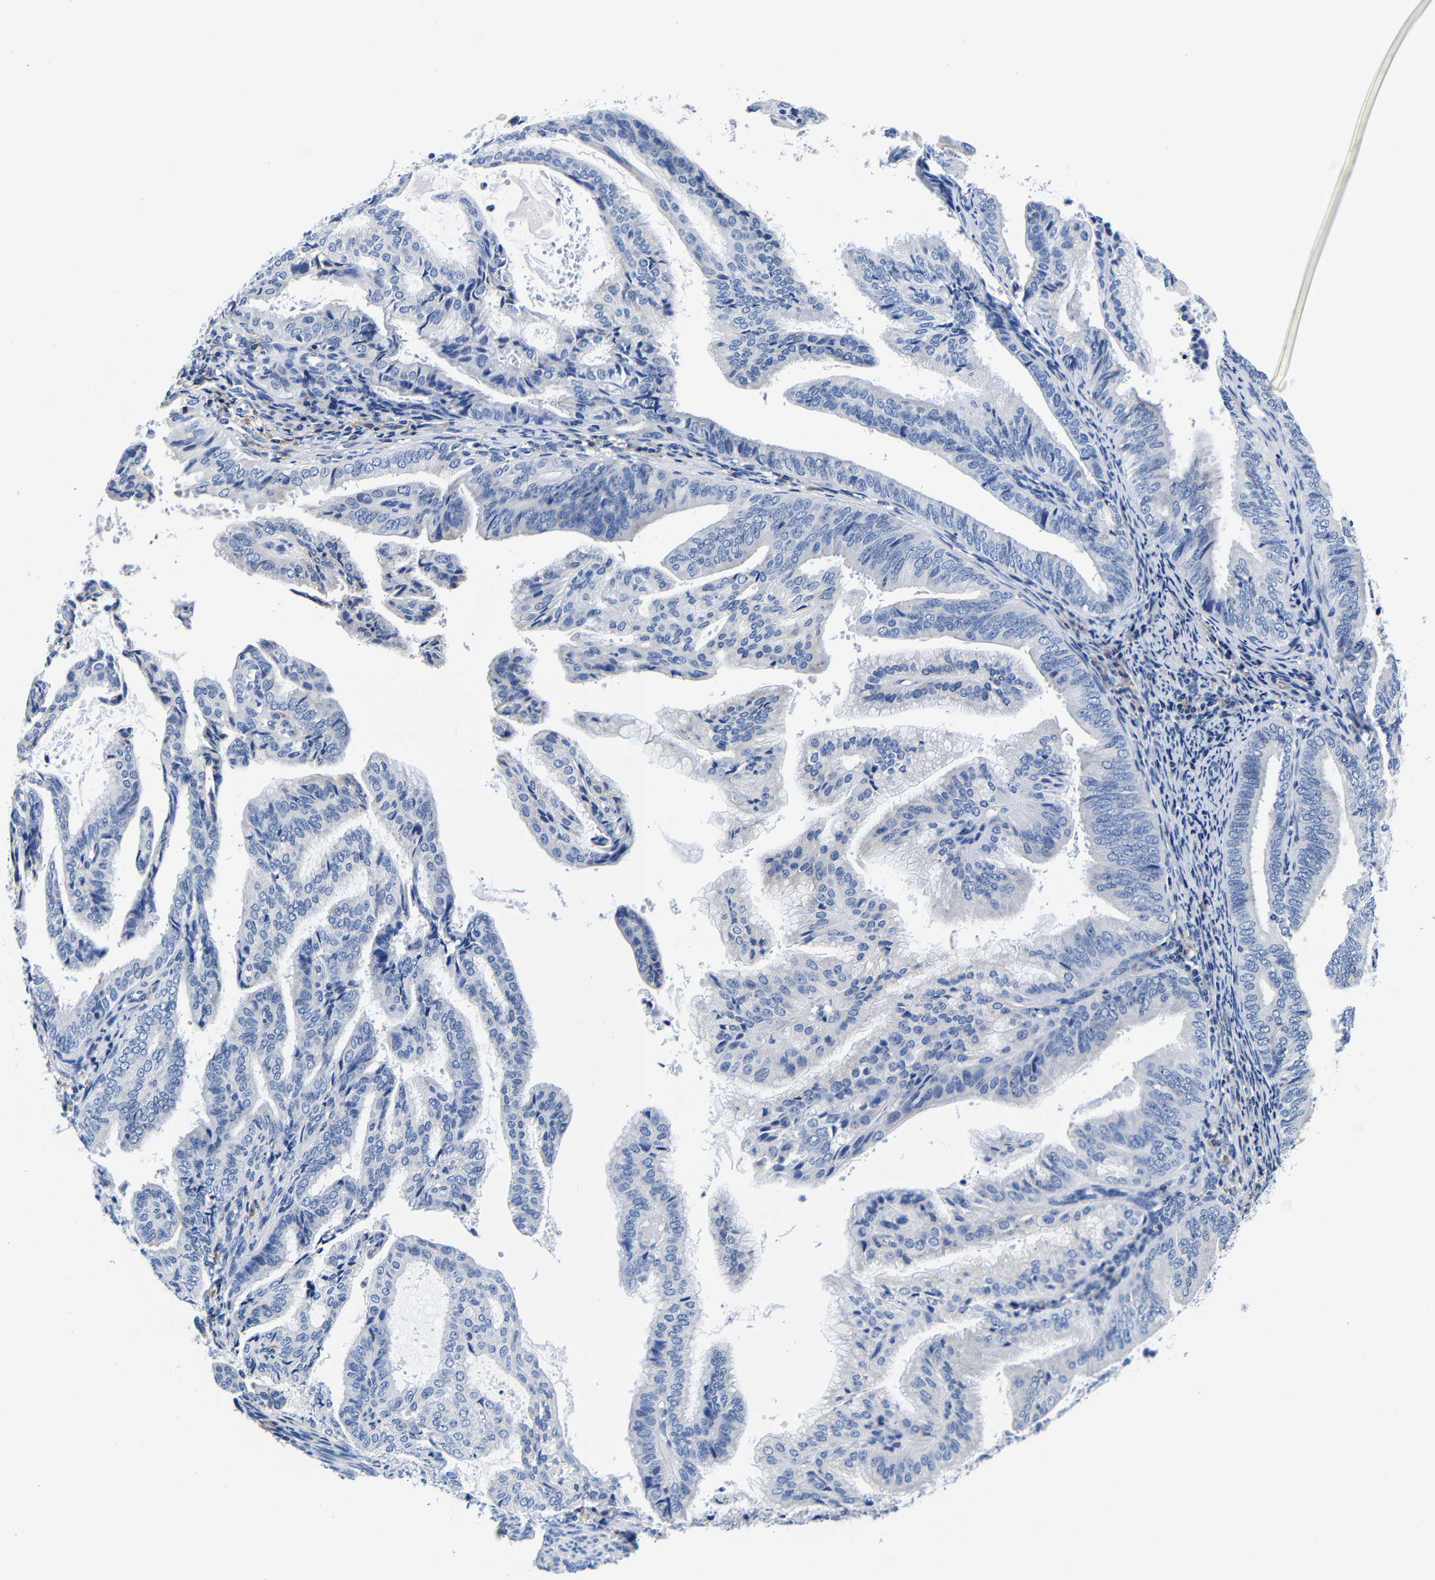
{"staining": {"intensity": "negative", "quantity": "none", "location": "none"}, "tissue": "endometrial cancer", "cell_type": "Tumor cells", "image_type": "cancer", "snomed": [{"axis": "morphology", "description": "Adenocarcinoma, NOS"}, {"axis": "topography", "description": "Endometrium"}], "caption": "IHC of endometrial cancer exhibits no expression in tumor cells.", "gene": "CLEC4G", "patient": {"sex": "female", "age": 58}}